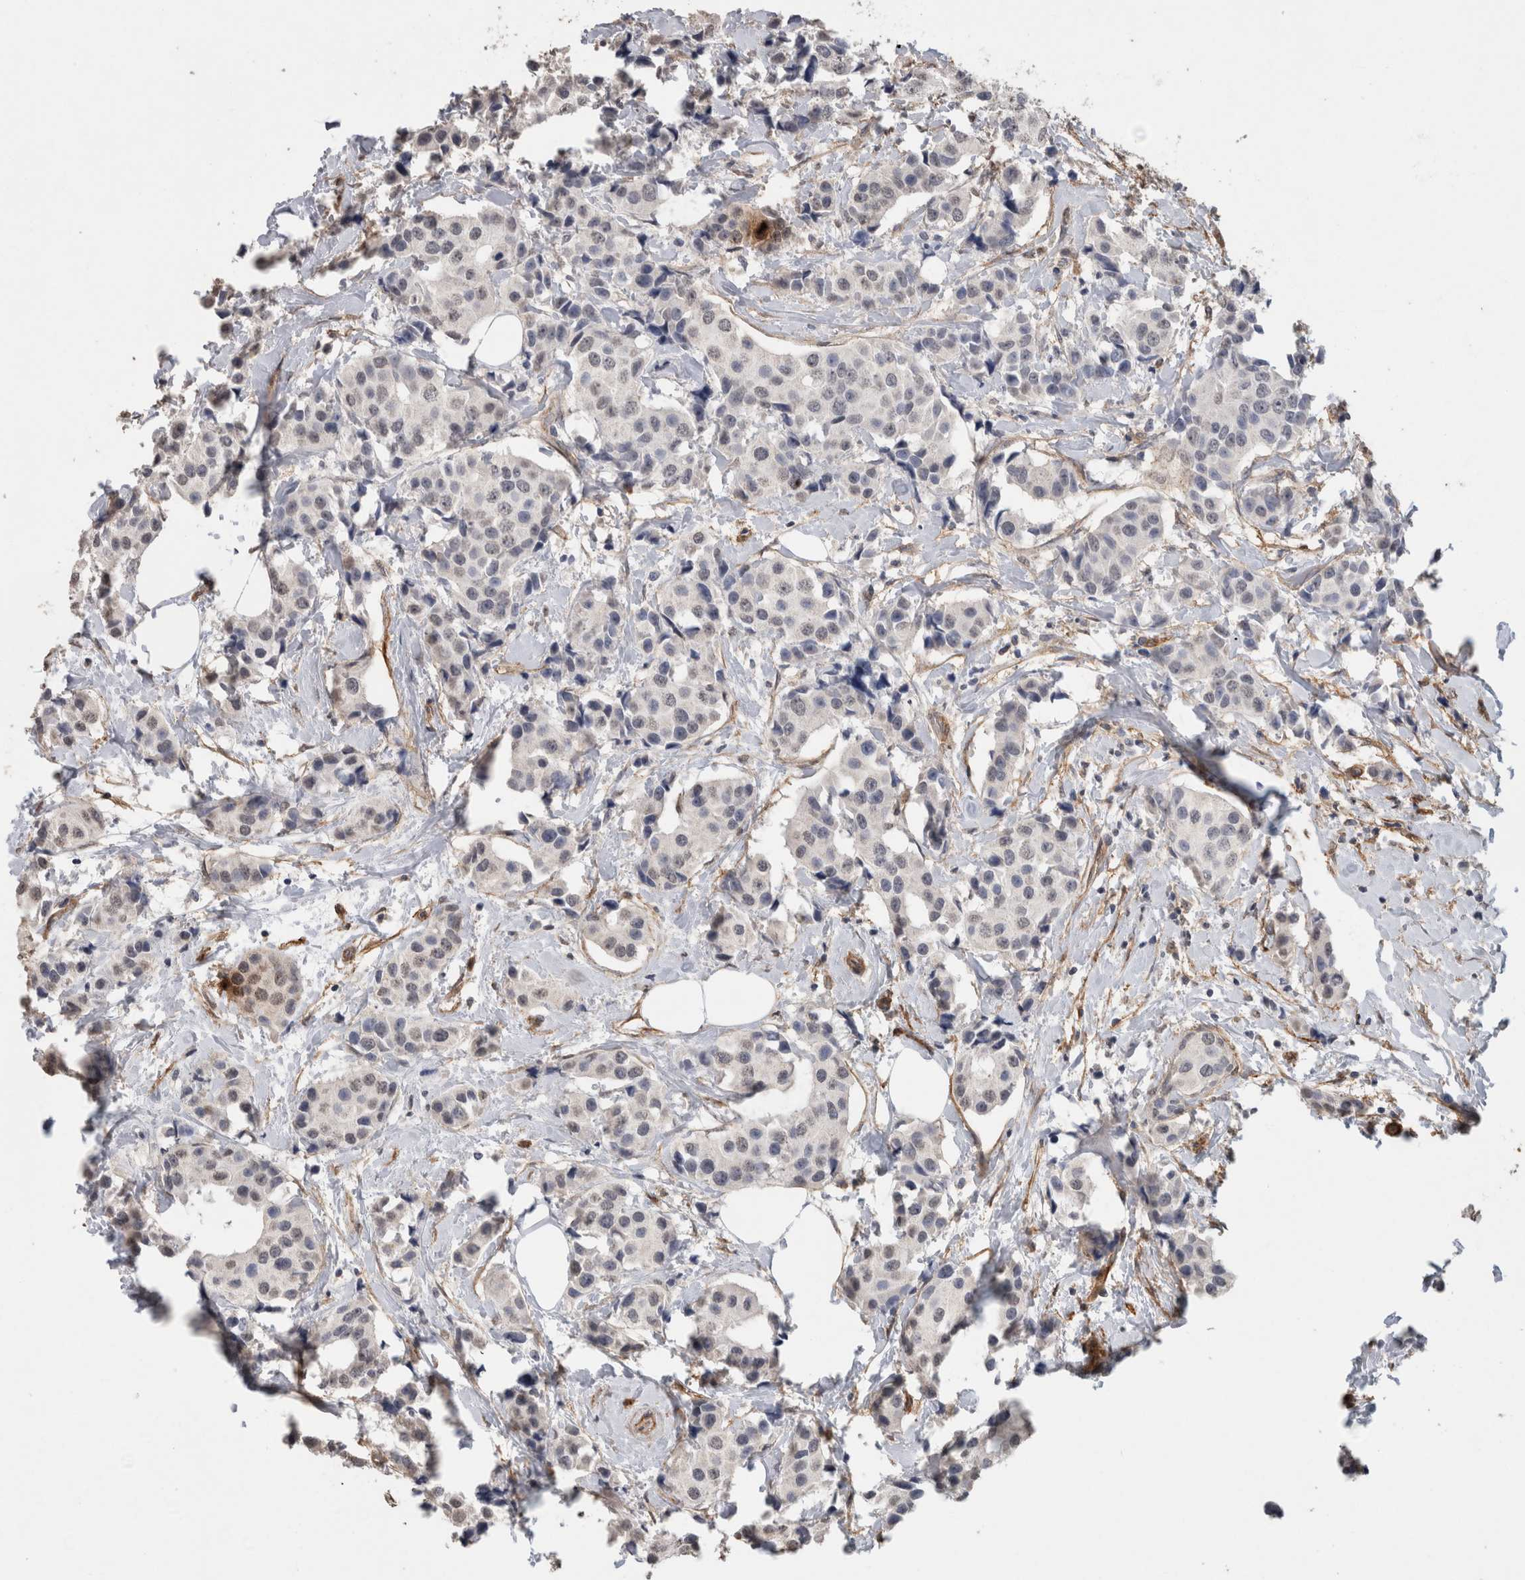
{"staining": {"intensity": "negative", "quantity": "none", "location": "none"}, "tissue": "breast cancer", "cell_type": "Tumor cells", "image_type": "cancer", "snomed": [{"axis": "morphology", "description": "Normal tissue, NOS"}, {"axis": "morphology", "description": "Duct carcinoma"}, {"axis": "topography", "description": "Breast"}], "caption": "This is an IHC image of breast cancer. There is no positivity in tumor cells.", "gene": "RECK", "patient": {"sex": "female", "age": 39}}